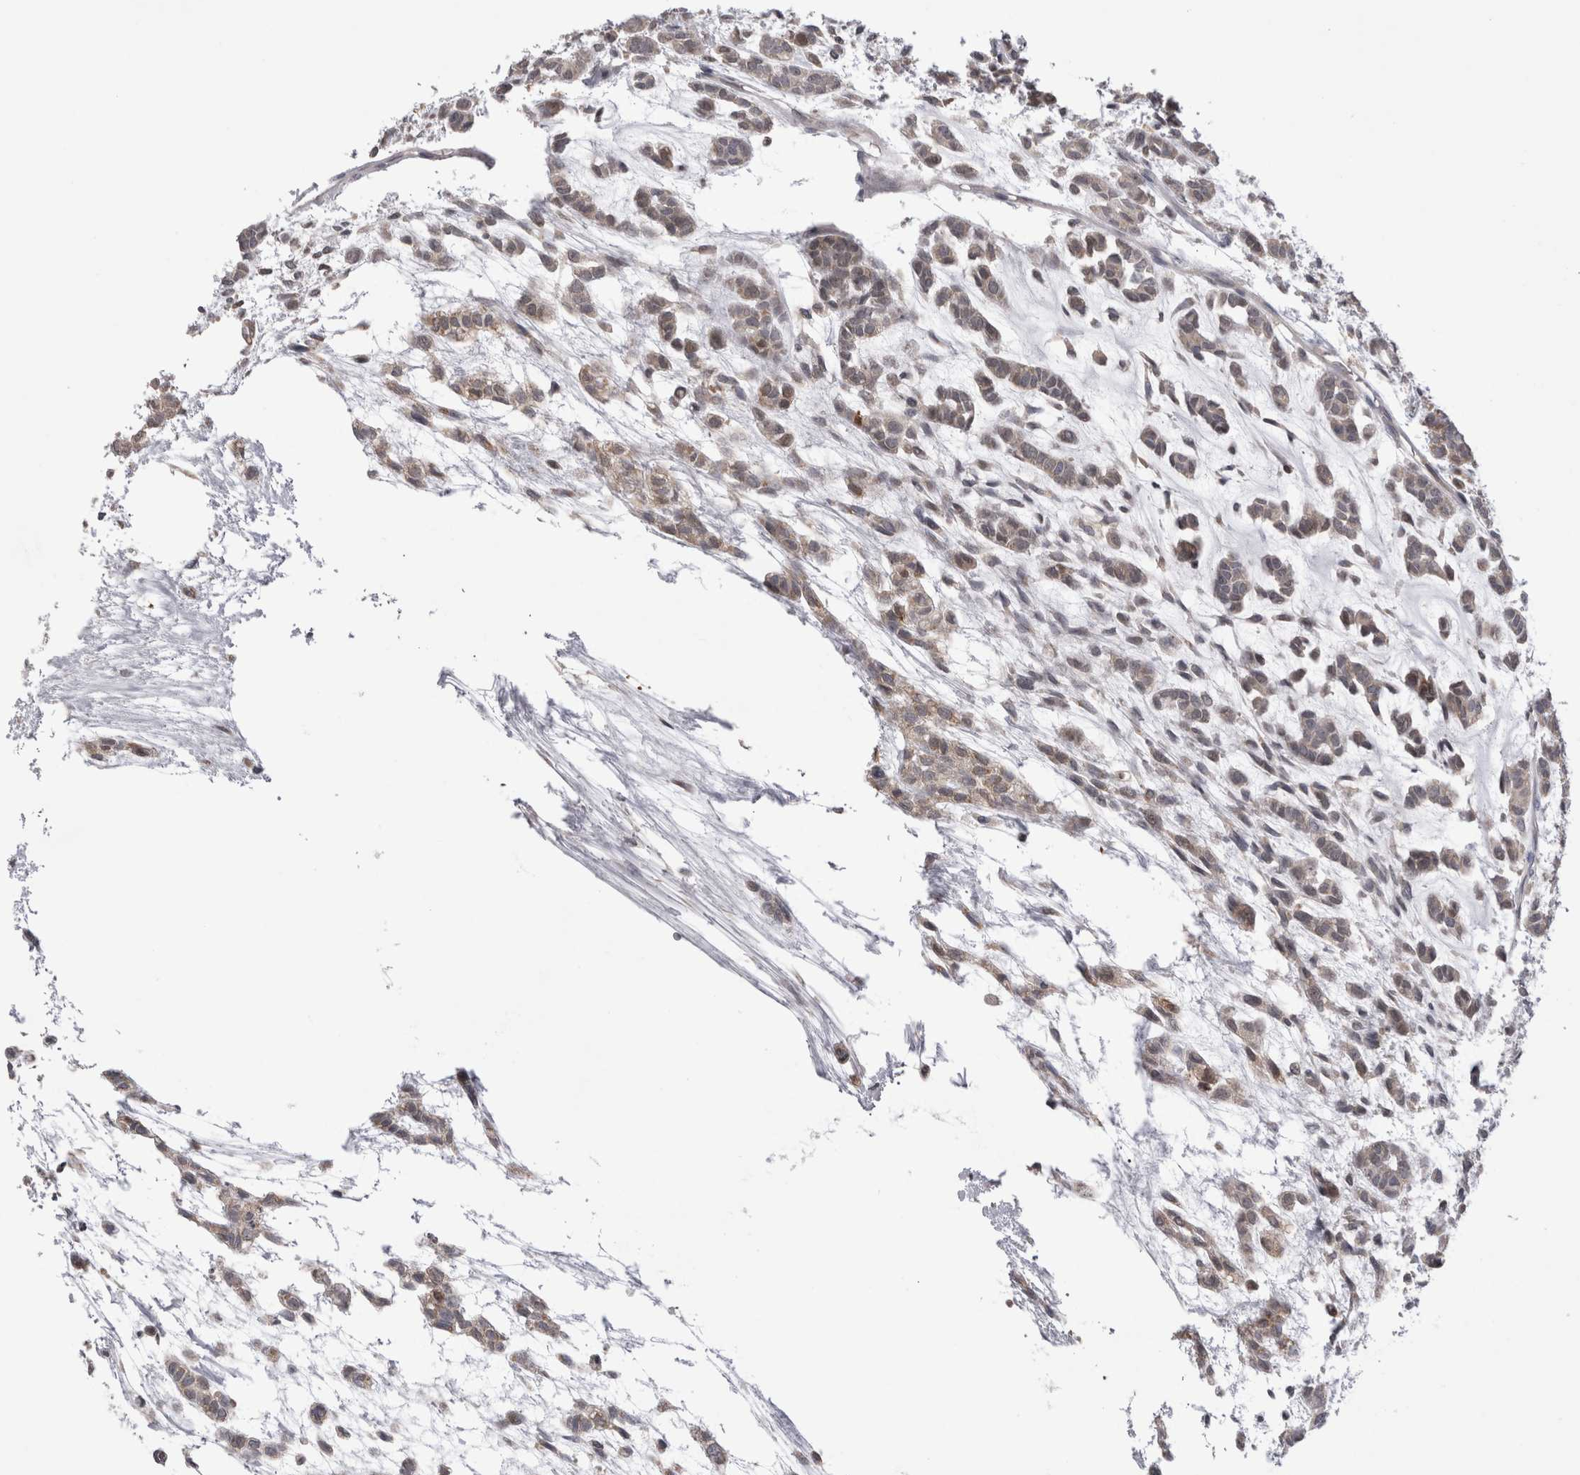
{"staining": {"intensity": "weak", "quantity": ">75%", "location": "cytoplasmic/membranous"}, "tissue": "head and neck cancer", "cell_type": "Tumor cells", "image_type": "cancer", "snomed": [{"axis": "morphology", "description": "Adenocarcinoma, NOS"}, {"axis": "morphology", "description": "Adenoma, NOS"}, {"axis": "topography", "description": "Head-Neck"}], "caption": "Tumor cells reveal low levels of weak cytoplasmic/membranous expression in approximately >75% of cells in head and neck cancer (adenoma). (Stains: DAB in brown, nuclei in blue, Microscopy: brightfield microscopy at high magnification).", "gene": "CHIC2", "patient": {"sex": "female", "age": 55}}